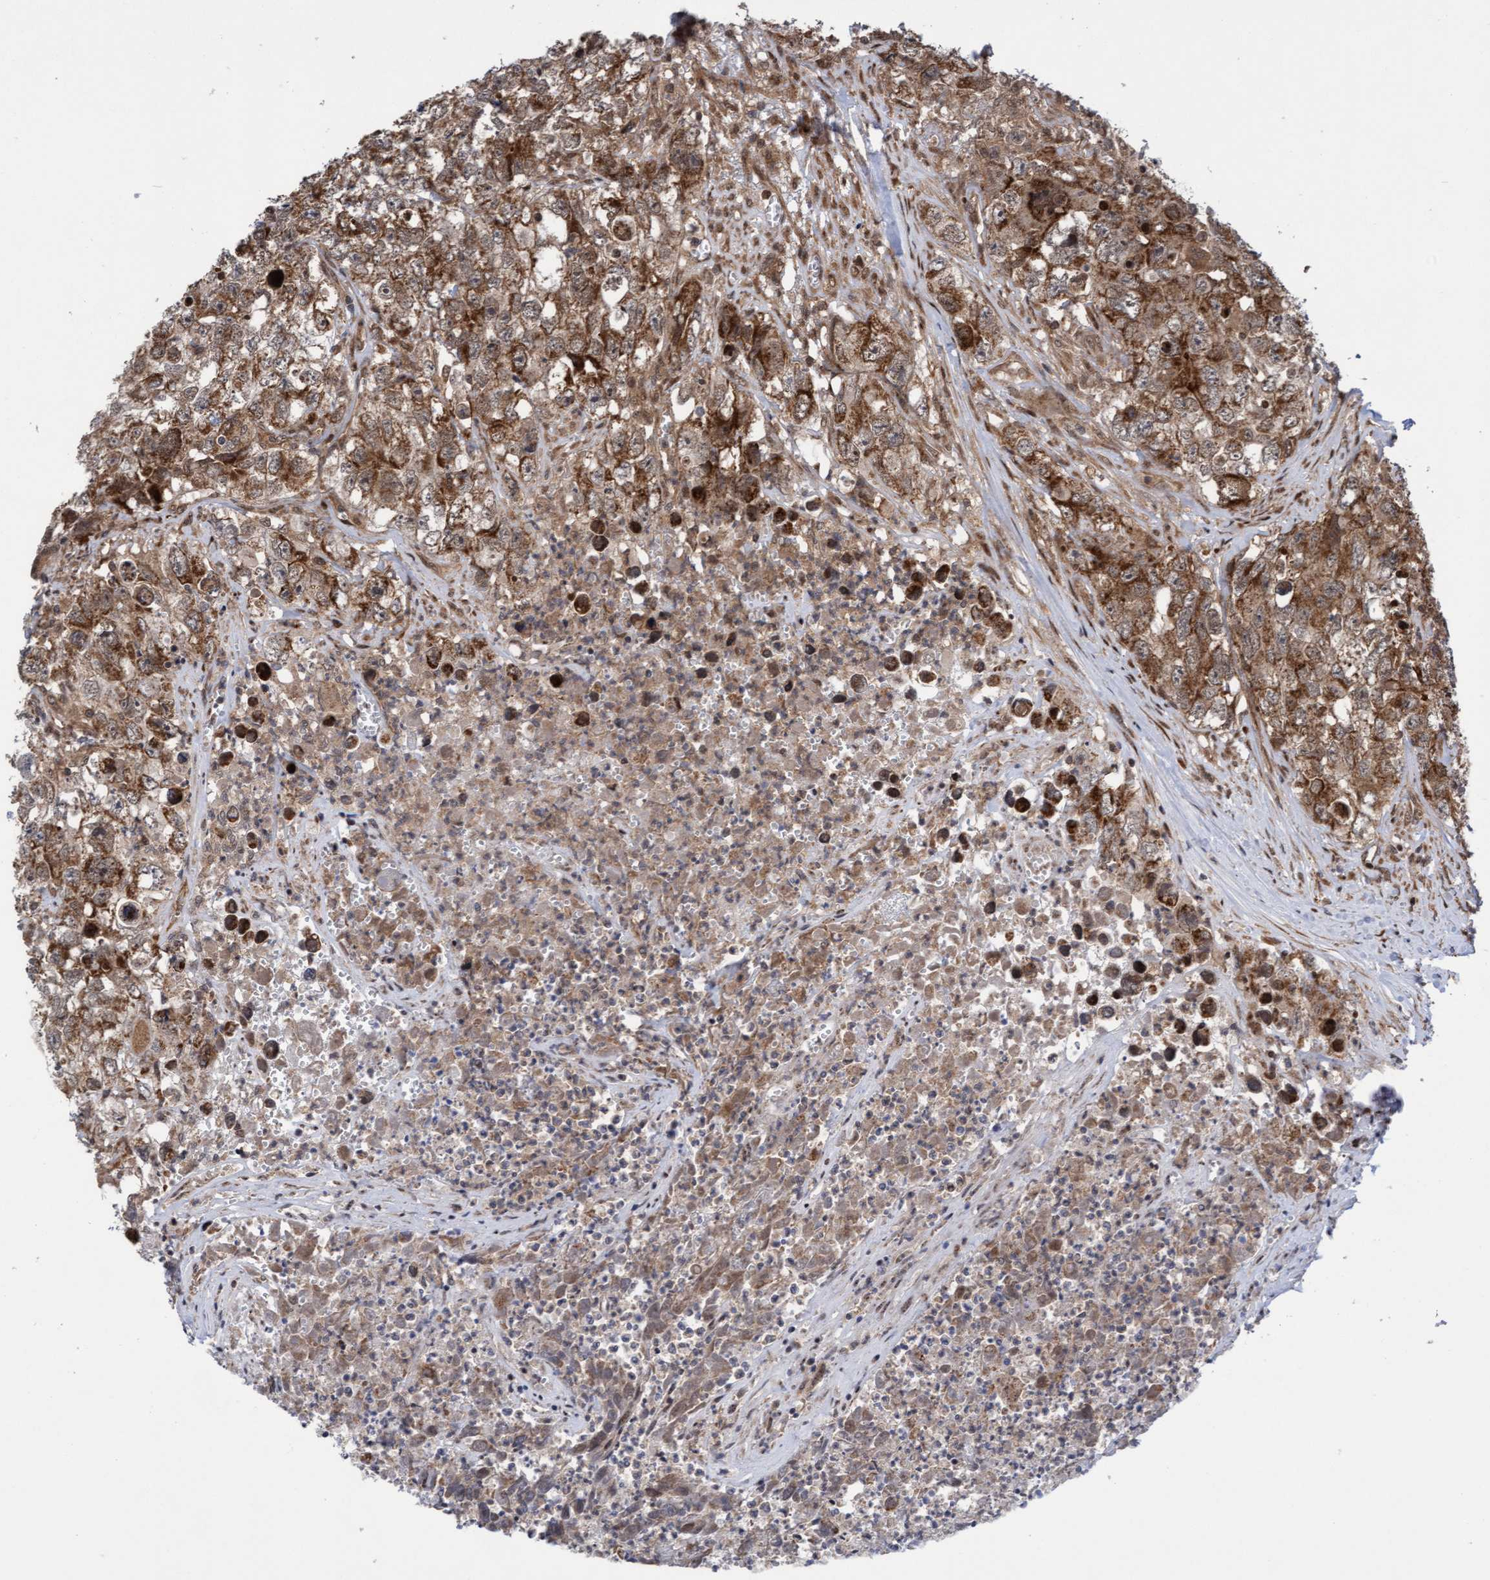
{"staining": {"intensity": "moderate", "quantity": ">75%", "location": "cytoplasmic/membranous"}, "tissue": "testis cancer", "cell_type": "Tumor cells", "image_type": "cancer", "snomed": [{"axis": "morphology", "description": "Seminoma, NOS"}, {"axis": "morphology", "description": "Carcinoma, Embryonal, NOS"}, {"axis": "topography", "description": "Testis"}], "caption": "High-power microscopy captured an immunohistochemistry (IHC) photomicrograph of testis seminoma, revealing moderate cytoplasmic/membranous positivity in about >75% of tumor cells. (brown staining indicates protein expression, while blue staining denotes nuclei).", "gene": "ITFG1", "patient": {"sex": "male", "age": 43}}